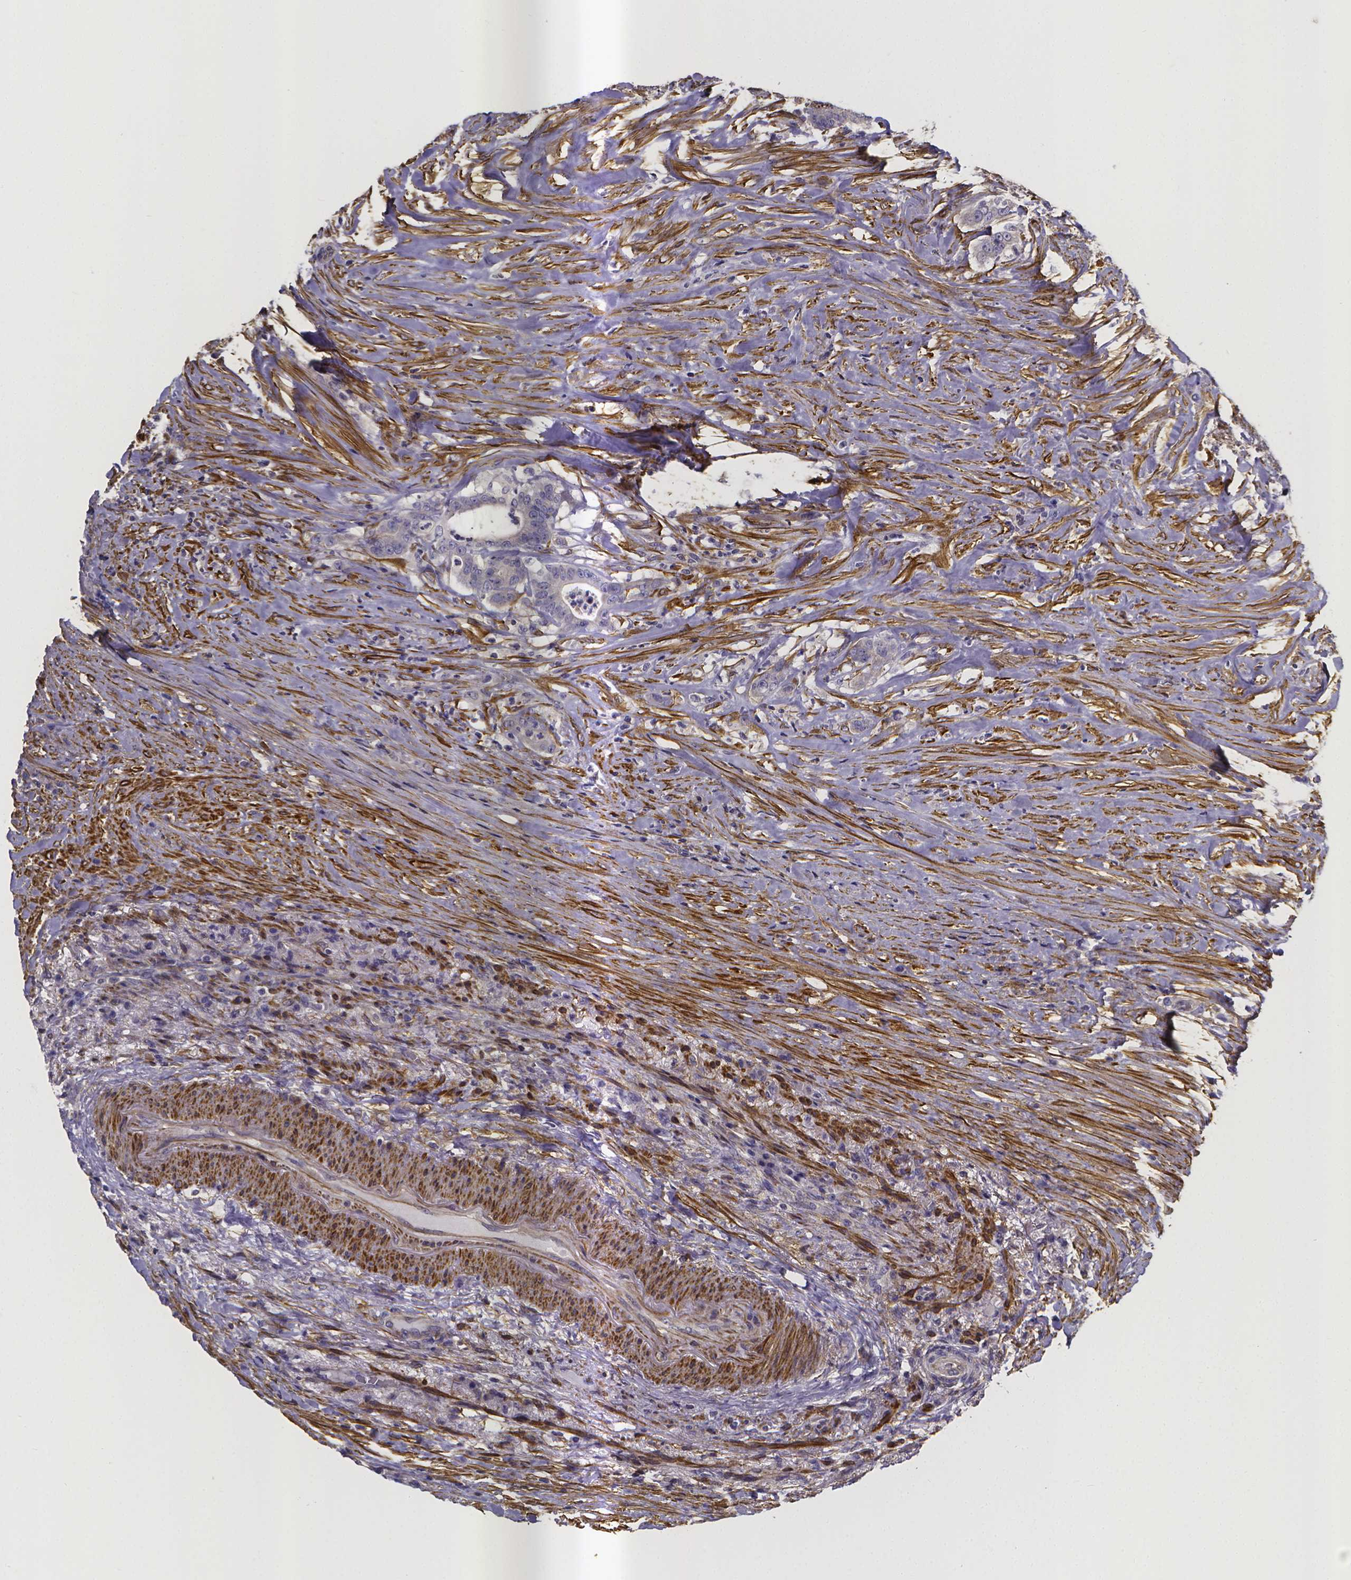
{"staining": {"intensity": "negative", "quantity": "none", "location": "none"}, "tissue": "colorectal cancer", "cell_type": "Tumor cells", "image_type": "cancer", "snomed": [{"axis": "morphology", "description": "Adenocarcinoma, NOS"}, {"axis": "topography", "description": "Colon"}], "caption": "Colorectal adenocarcinoma stained for a protein using IHC displays no positivity tumor cells.", "gene": "RERG", "patient": {"sex": "female", "age": 43}}